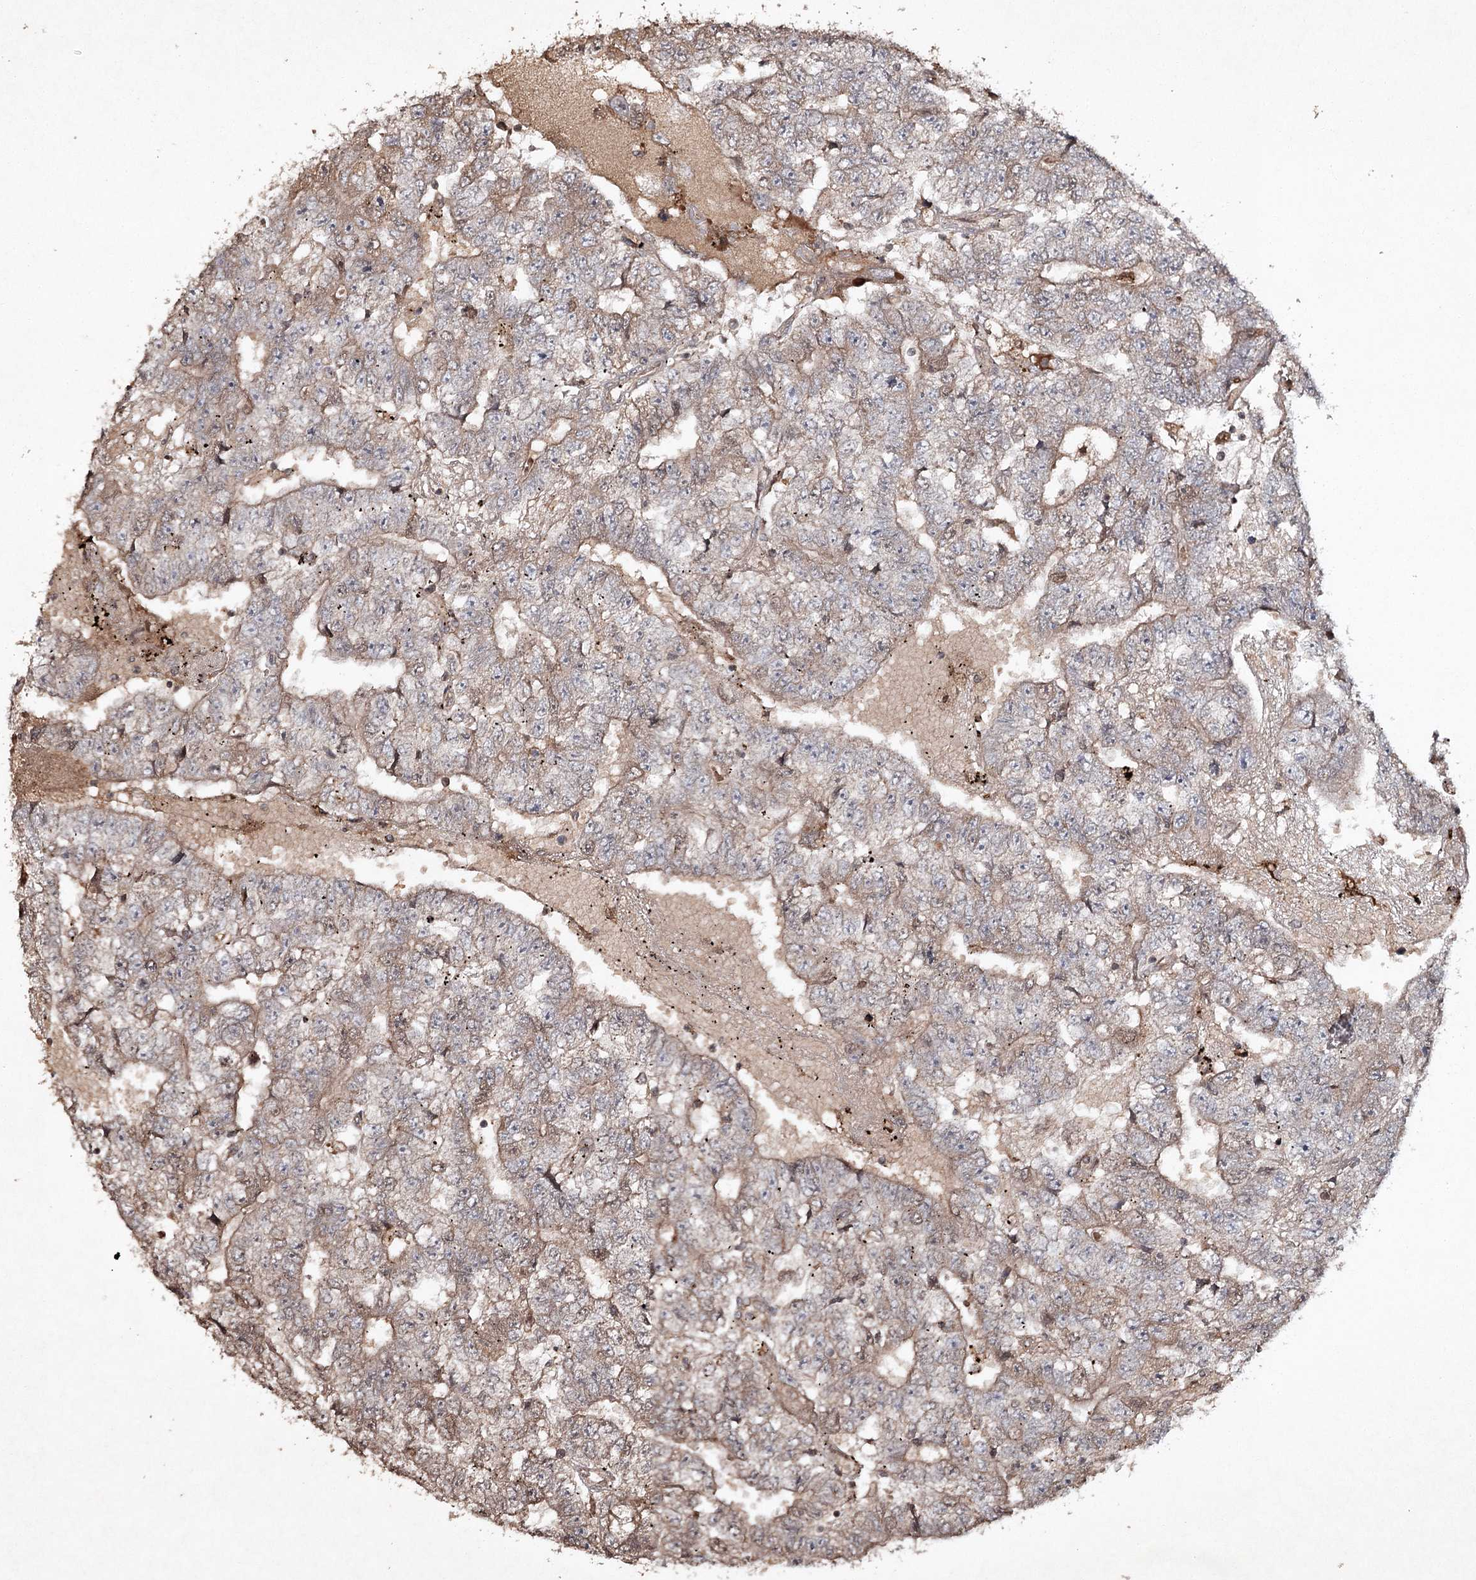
{"staining": {"intensity": "weak", "quantity": "25%-75%", "location": "cytoplasmic/membranous"}, "tissue": "testis cancer", "cell_type": "Tumor cells", "image_type": "cancer", "snomed": [{"axis": "morphology", "description": "Carcinoma, Embryonal, NOS"}, {"axis": "topography", "description": "Testis"}], "caption": "This is a histology image of IHC staining of embryonal carcinoma (testis), which shows weak expression in the cytoplasmic/membranous of tumor cells.", "gene": "CYP2B6", "patient": {"sex": "male", "age": 25}}